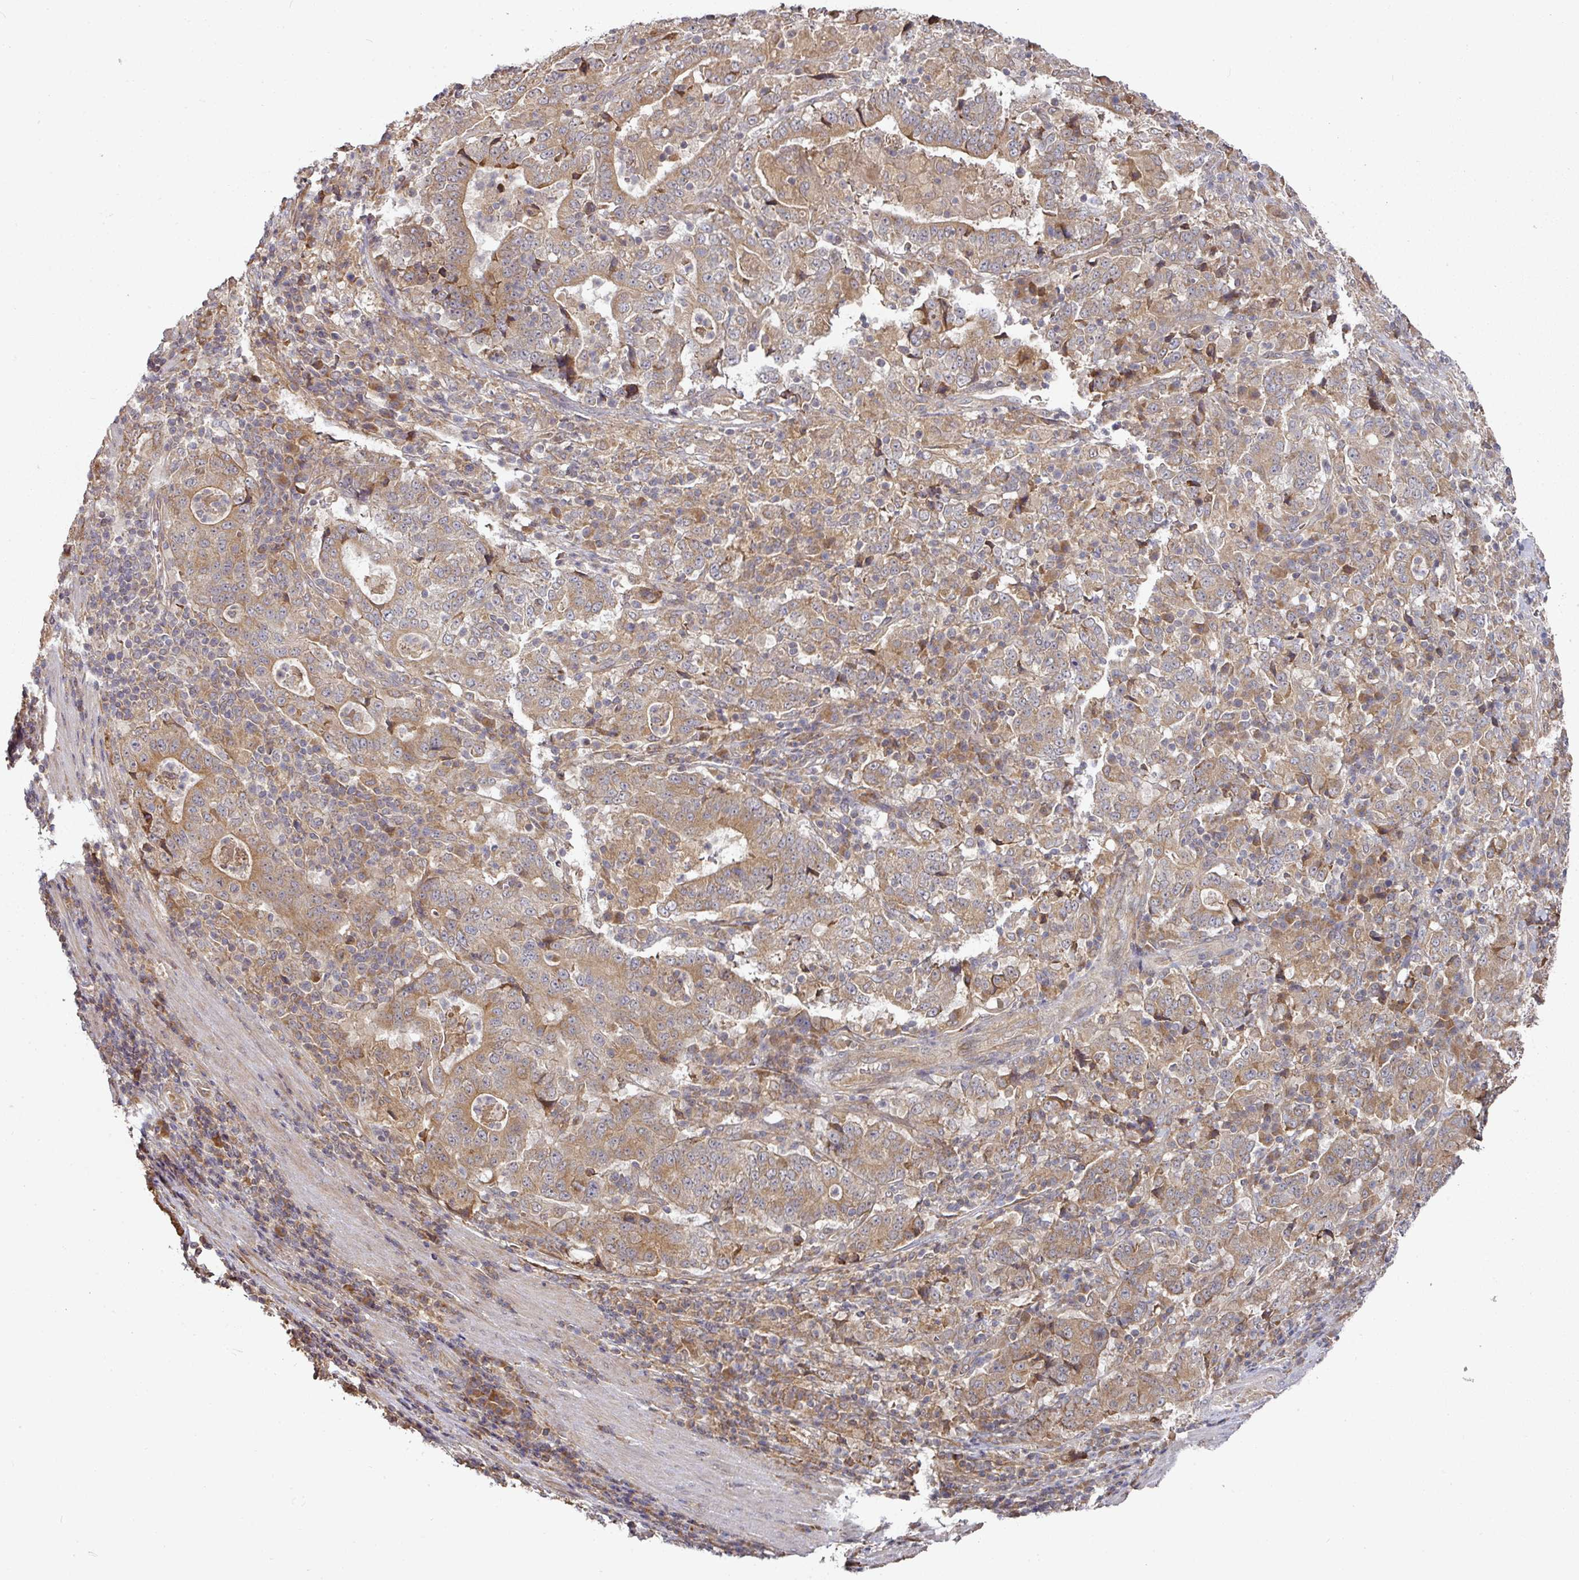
{"staining": {"intensity": "moderate", "quantity": ">75%", "location": "cytoplasmic/membranous"}, "tissue": "stomach cancer", "cell_type": "Tumor cells", "image_type": "cancer", "snomed": [{"axis": "morphology", "description": "Normal tissue, NOS"}, {"axis": "morphology", "description": "Adenocarcinoma, NOS"}, {"axis": "topography", "description": "Stomach, upper"}, {"axis": "topography", "description": "Stomach"}], "caption": "Immunohistochemistry (IHC) photomicrograph of stomach adenocarcinoma stained for a protein (brown), which demonstrates medium levels of moderate cytoplasmic/membranous positivity in about >75% of tumor cells.", "gene": "CEP95", "patient": {"sex": "male", "age": 59}}